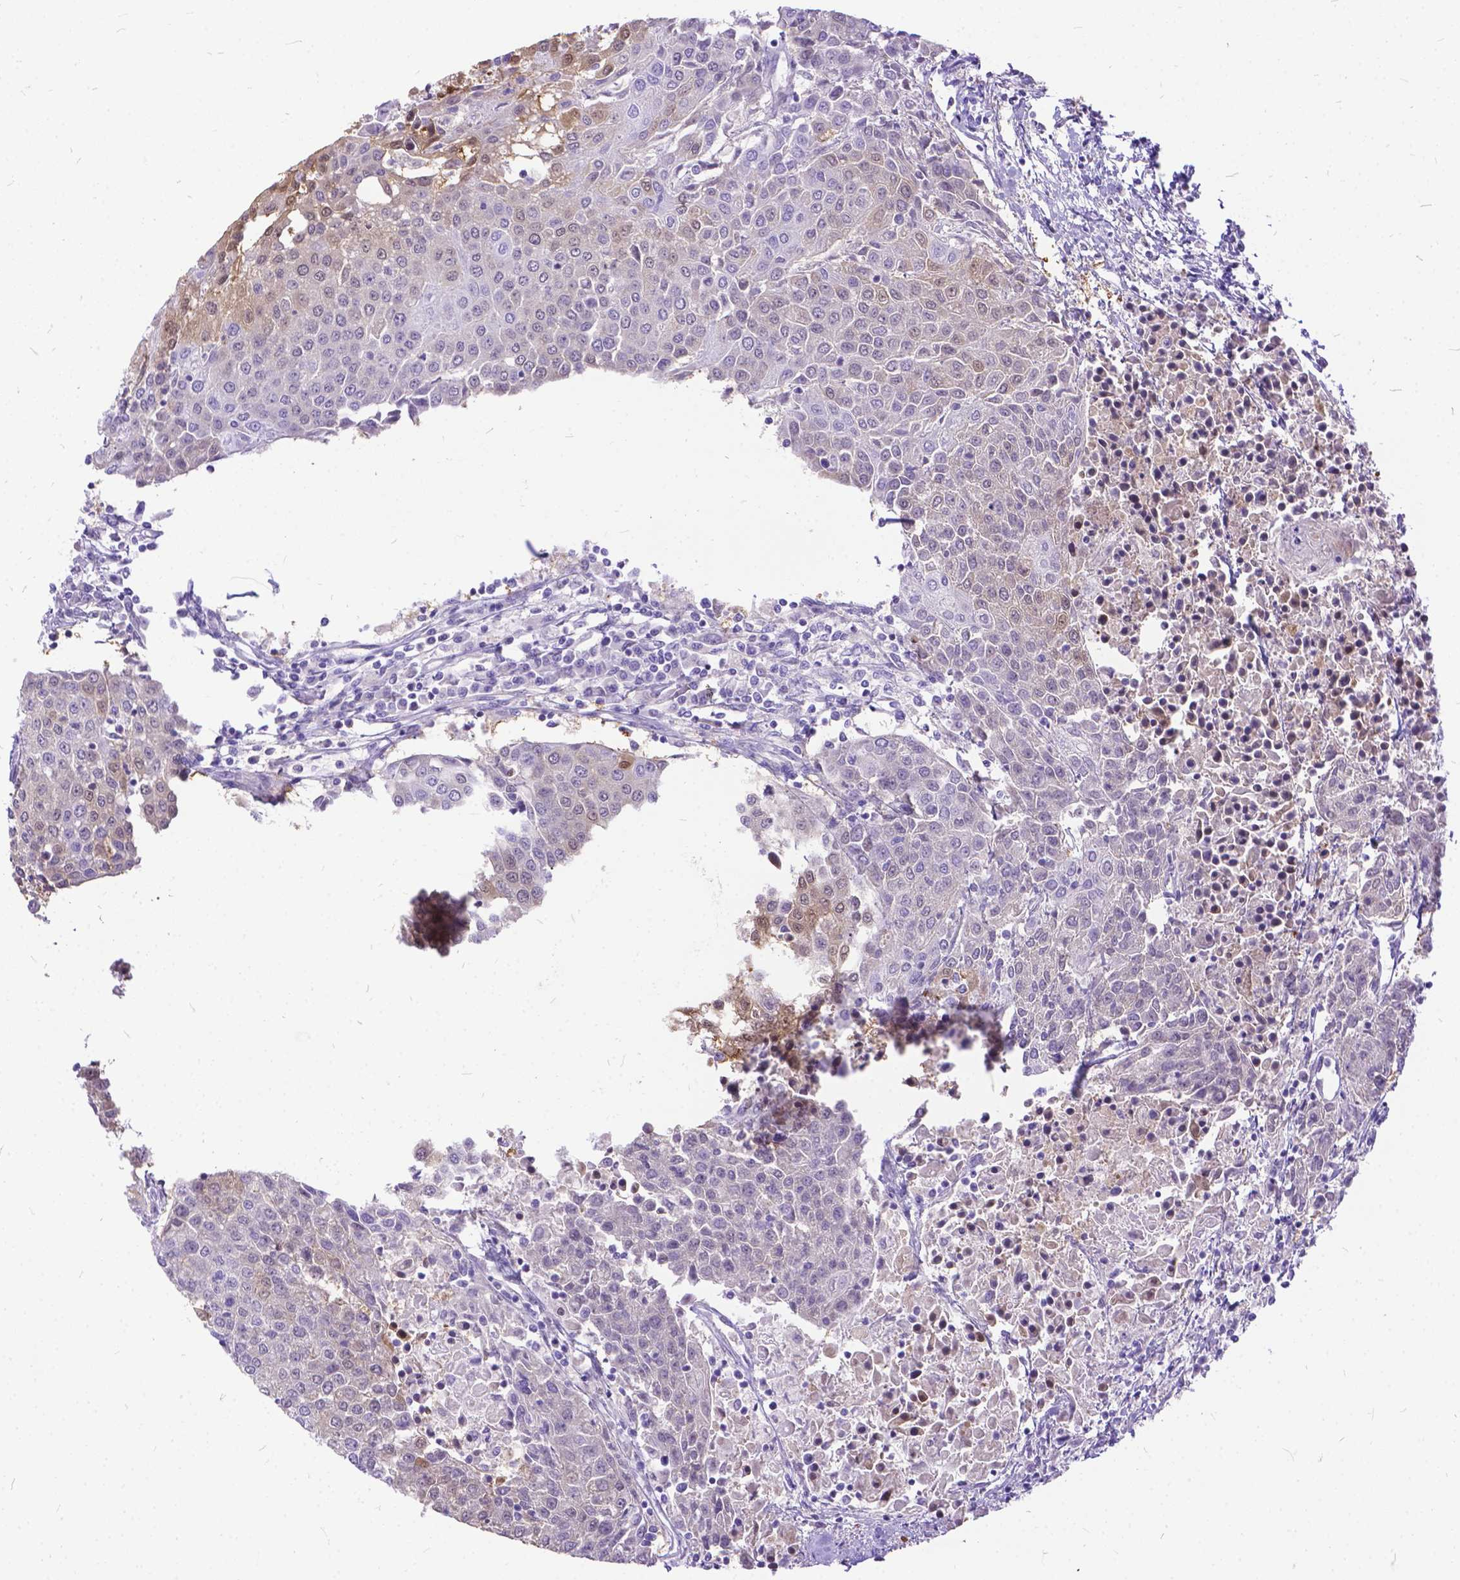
{"staining": {"intensity": "weak", "quantity": "<25%", "location": "cytoplasmic/membranous,nuclear"}, "tissue": "urothelial cancer", "cell_type": "Tumor cells", "image_type": "cancer", "snomed": [{"axis": "morphology", "description": "Urothelial carcinoma, High grade"}, {"axis": "topography", "description": "Urinary bladder"}], "caption": "Tumor cells are negative for brown protein staining in urothelial cancer.", "gene": "TMEM169", "patient": {"sex": "female", "age": 85}}